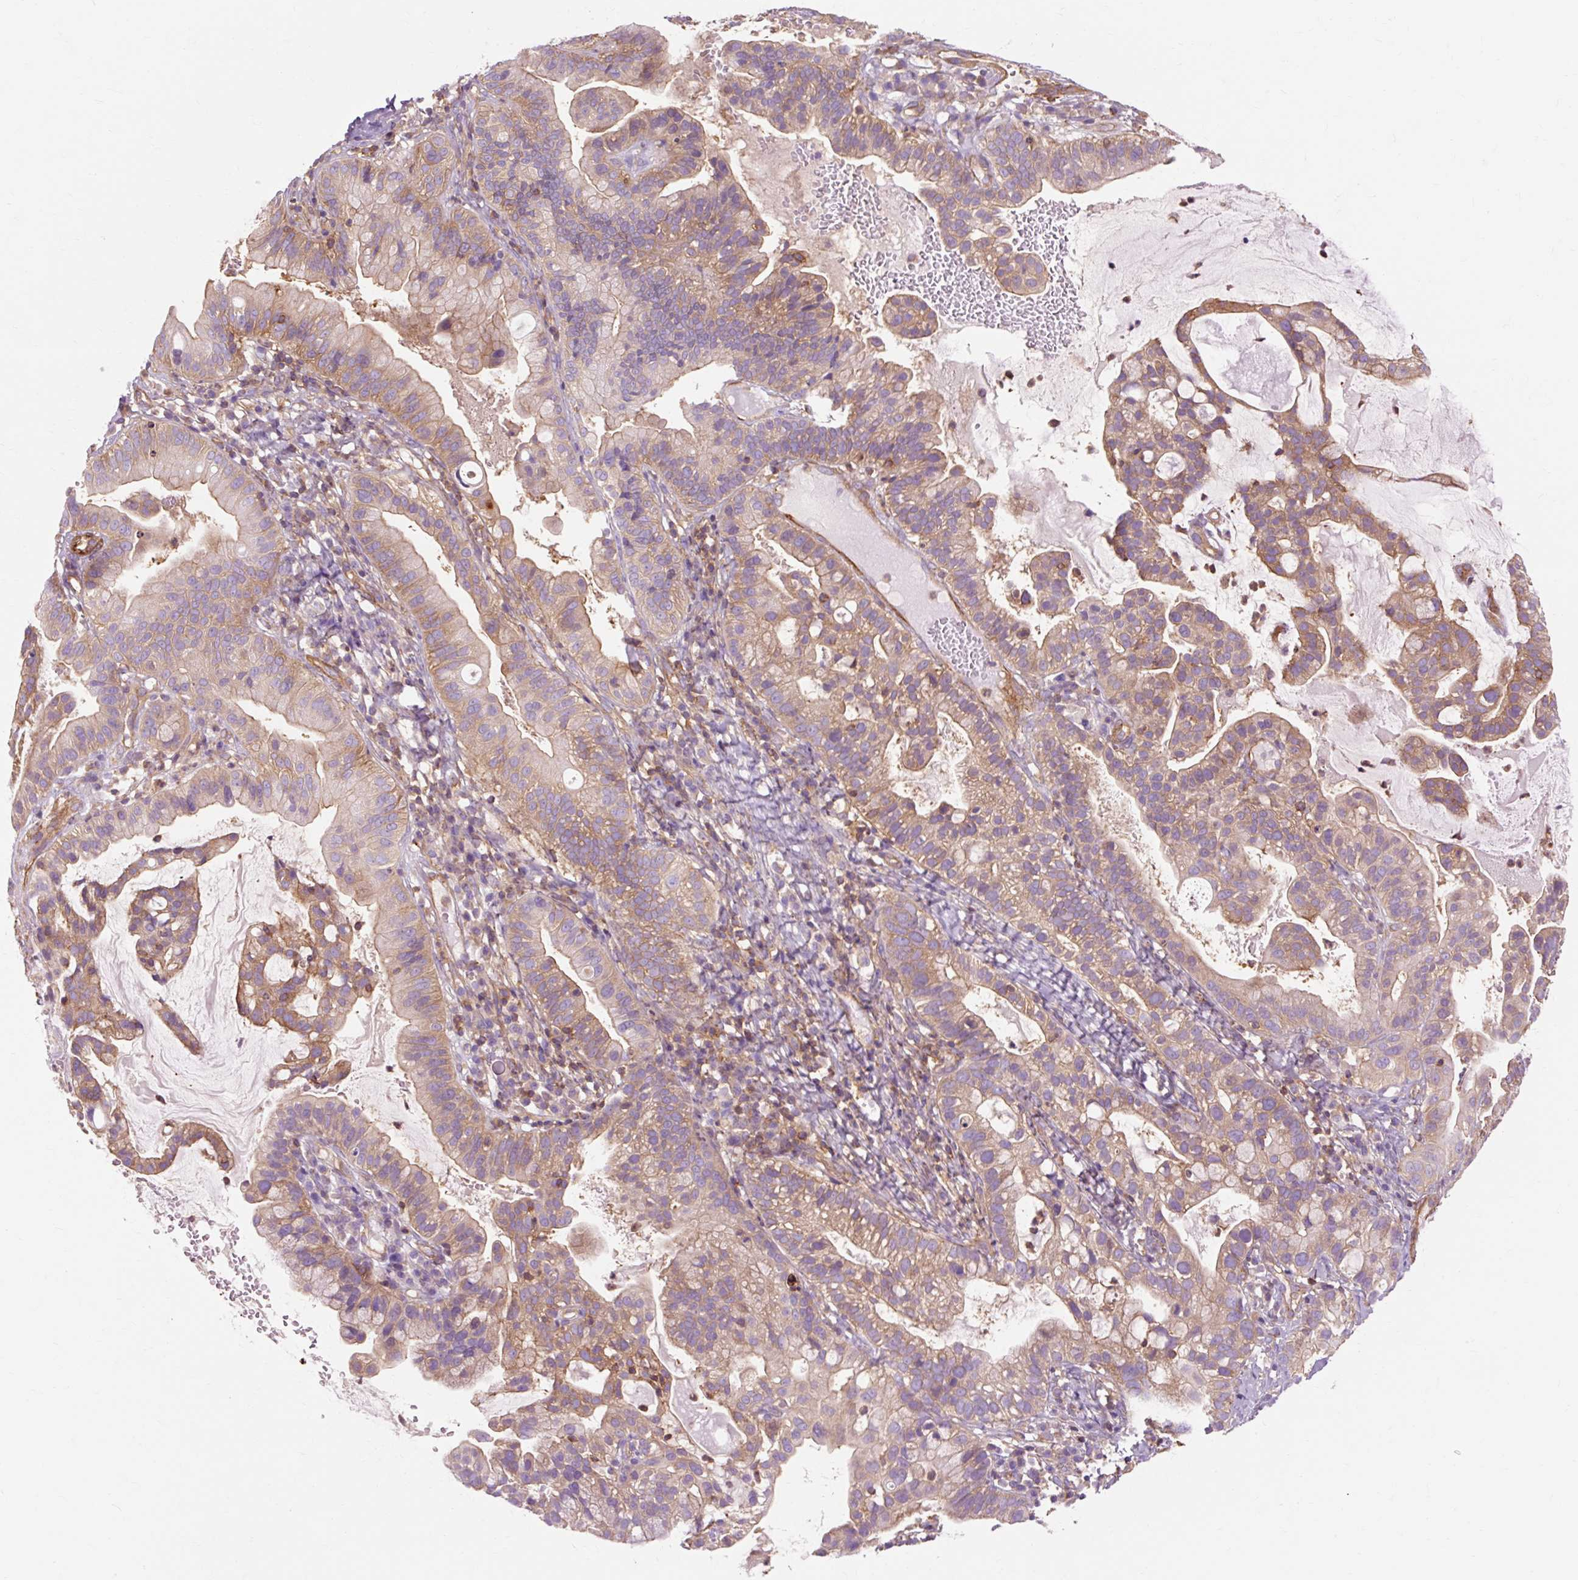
{"staining": {"intensity": "moderate", "quantity": ">75%", "location": "cytoplasmic/membranous"}, "tissue": "cervical cancer", "cell_type": "Tumor cells", "image_type": "cancer", "snomed": [{"axis": "morphology", "description": "Adenocarcinoma, NOS"}, {"axis": "topography", "description": "Cervix"}], "caption": "Immunohistochemistry (DAB (3,3'-diaminobenzidine)) staining of cervical cancer displays moderate cytoplasmic/membranous protein positivity in about >75% of tumor cells.", "gene": "TBC1D2B", "patient": {"sex": "female", "age": 41}}